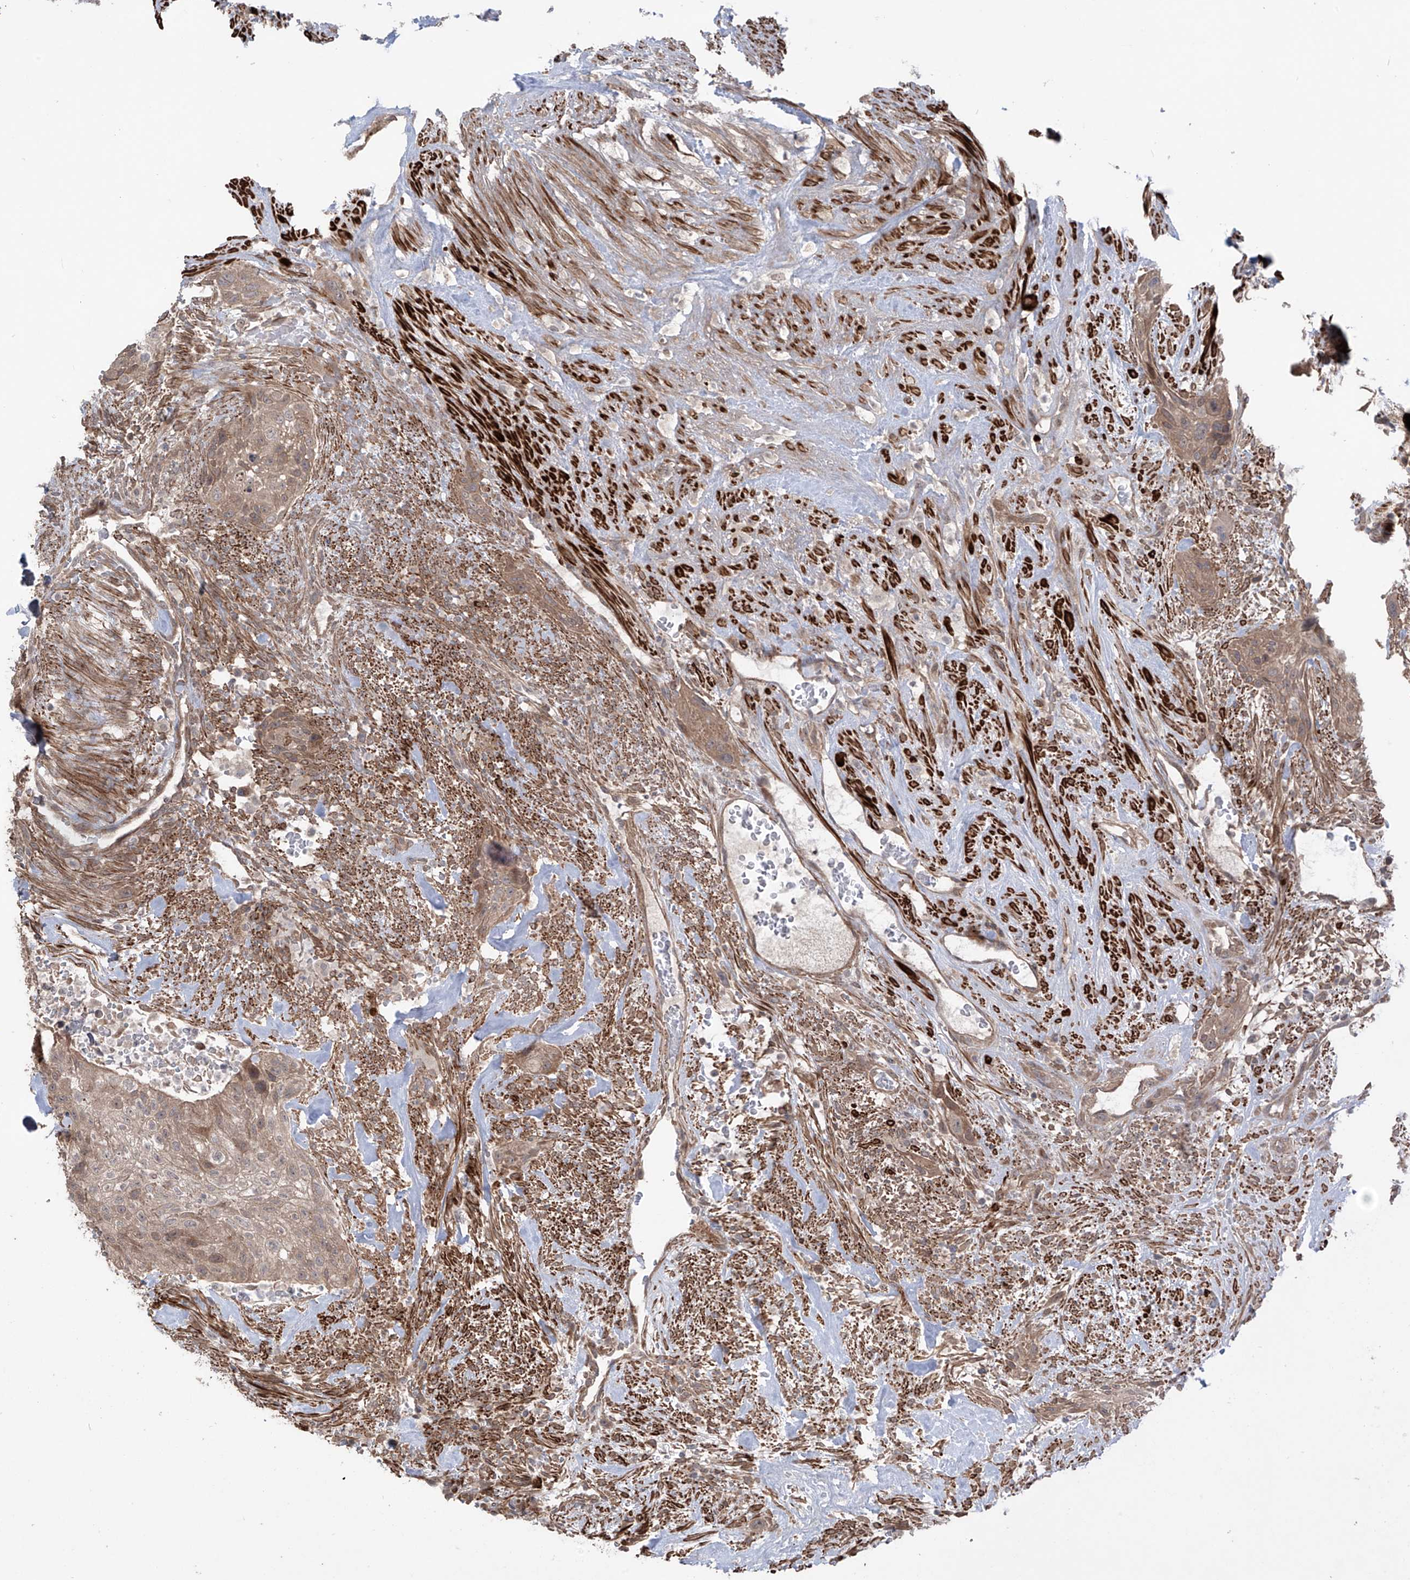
{"staining": {"intensity": "weak", "quantity": ">75%", "location": "cytoplasmic/membranous"}, "tissue": "urothelial cancer", "cell_type": "Tumor cells", "image_type": "cancer", "snomed": [{"axis": "morphology", "description": "Urothelial carcinoma, High grade"}, {"axis": "topography", "description": "Urinary bladder"}], "caption": "An immunohistochemistry micrograph of tumor tissue is shown. Protein staining in brown shows weak cytoplasmic/membranous positivity in urothelial cancer within tumor cells. The protein is shown in brown color, while the nuclei are stained blue.", "gene": "LRRC74A", "patient": {"sex": "male", "age": 35}}